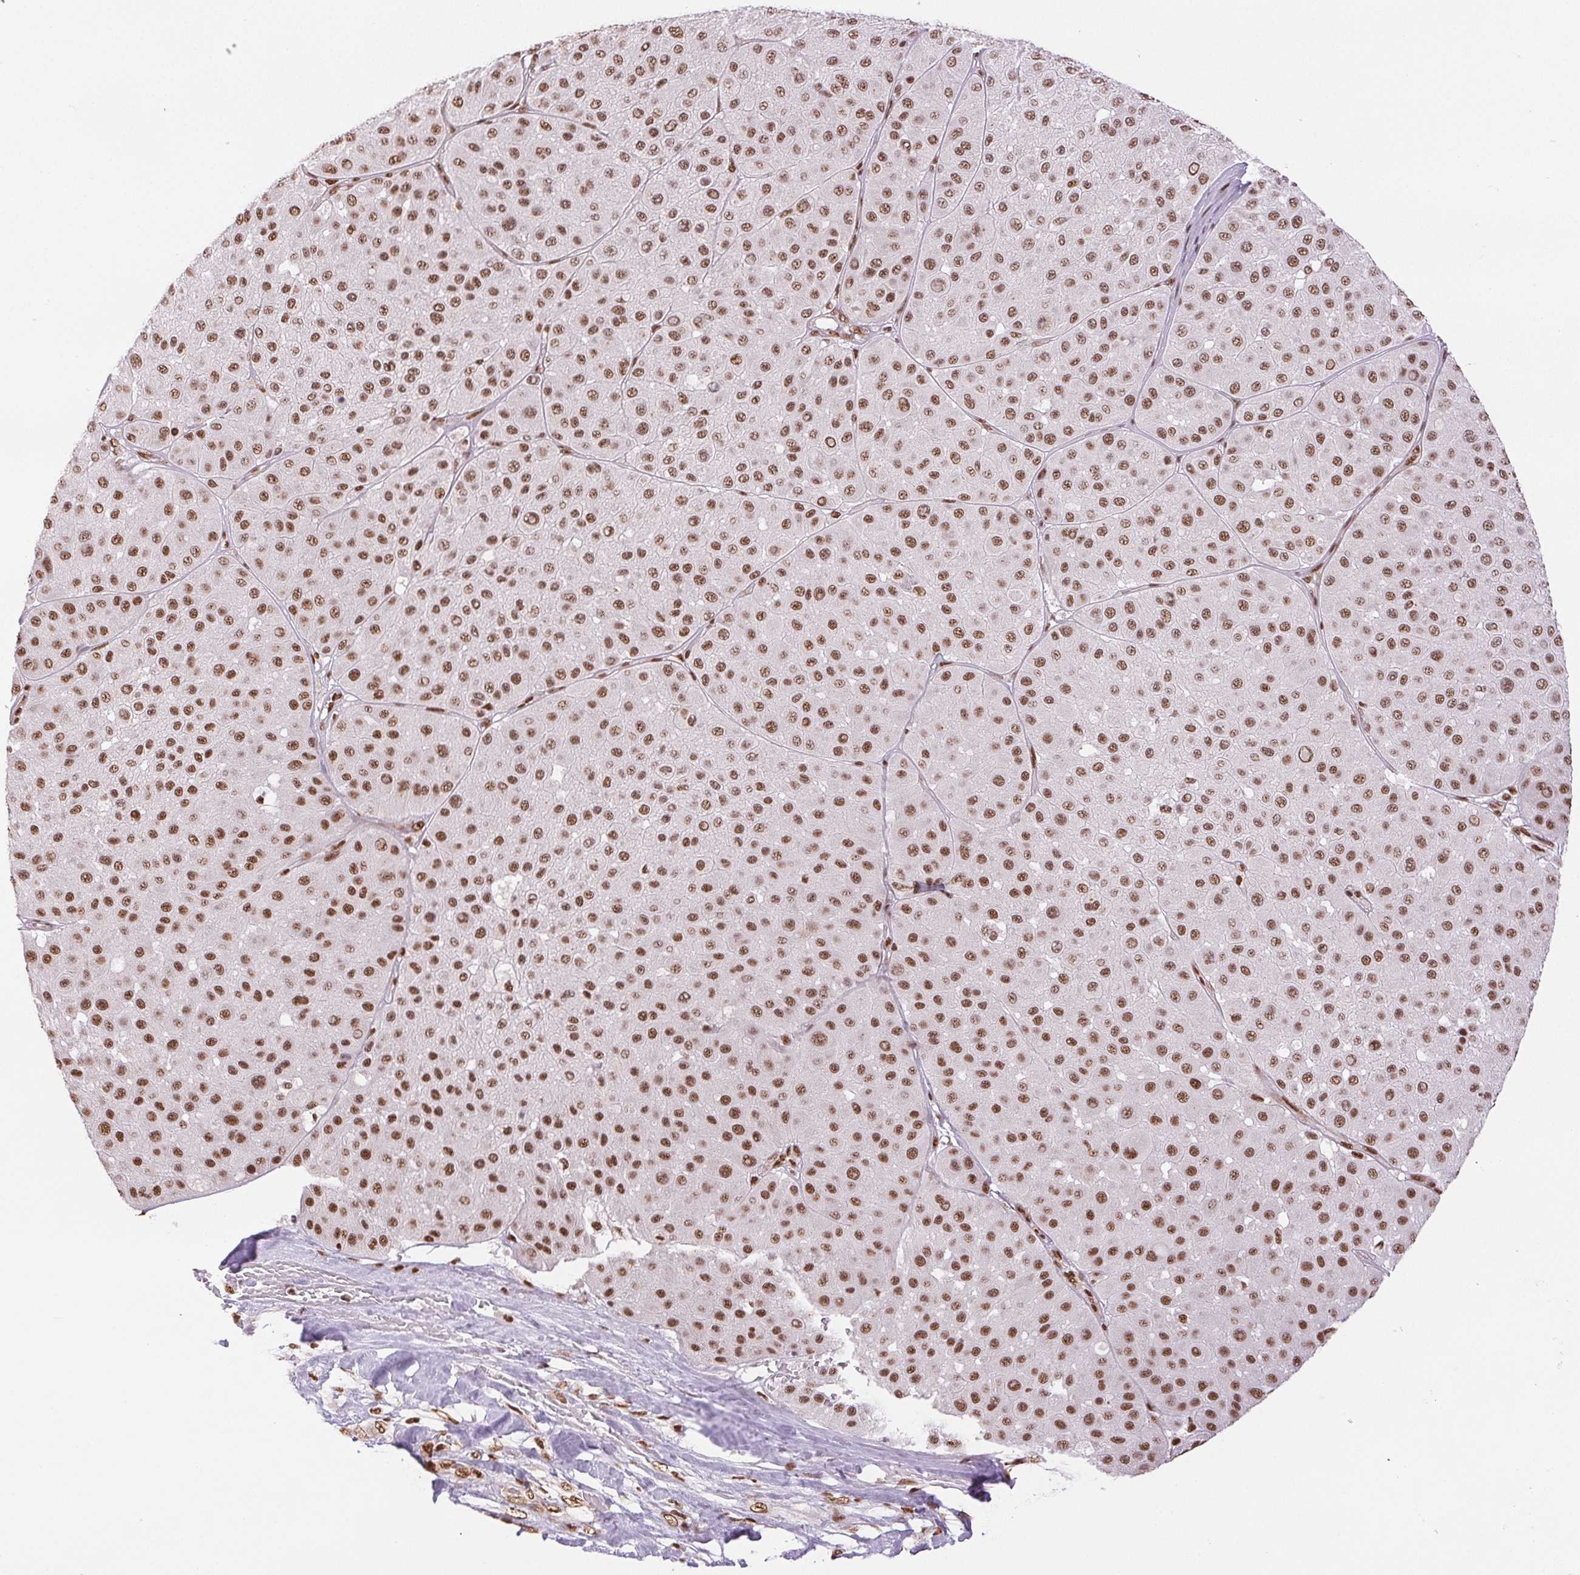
{"staining": {"intensity": "moderate", "quantity": ">75%", "location": "nuclear"}, "tissue": "melanoma", "cell_type": "Tumor cells", "image_type": "cancer", "snomed": [{"axis": "morphology", "description": "Malignant melanoma, Metastatic site"}, {"axis": "topography", "description": "Smooth muscle"}], "caption": "A histopathology image showing moderate nuclear expression in approximately >75% of tumor cells in melanoma, as visualized by brown immunohistochemical staining.", "gene": "IK", "patient": {"sex": "male", "age": 41}}